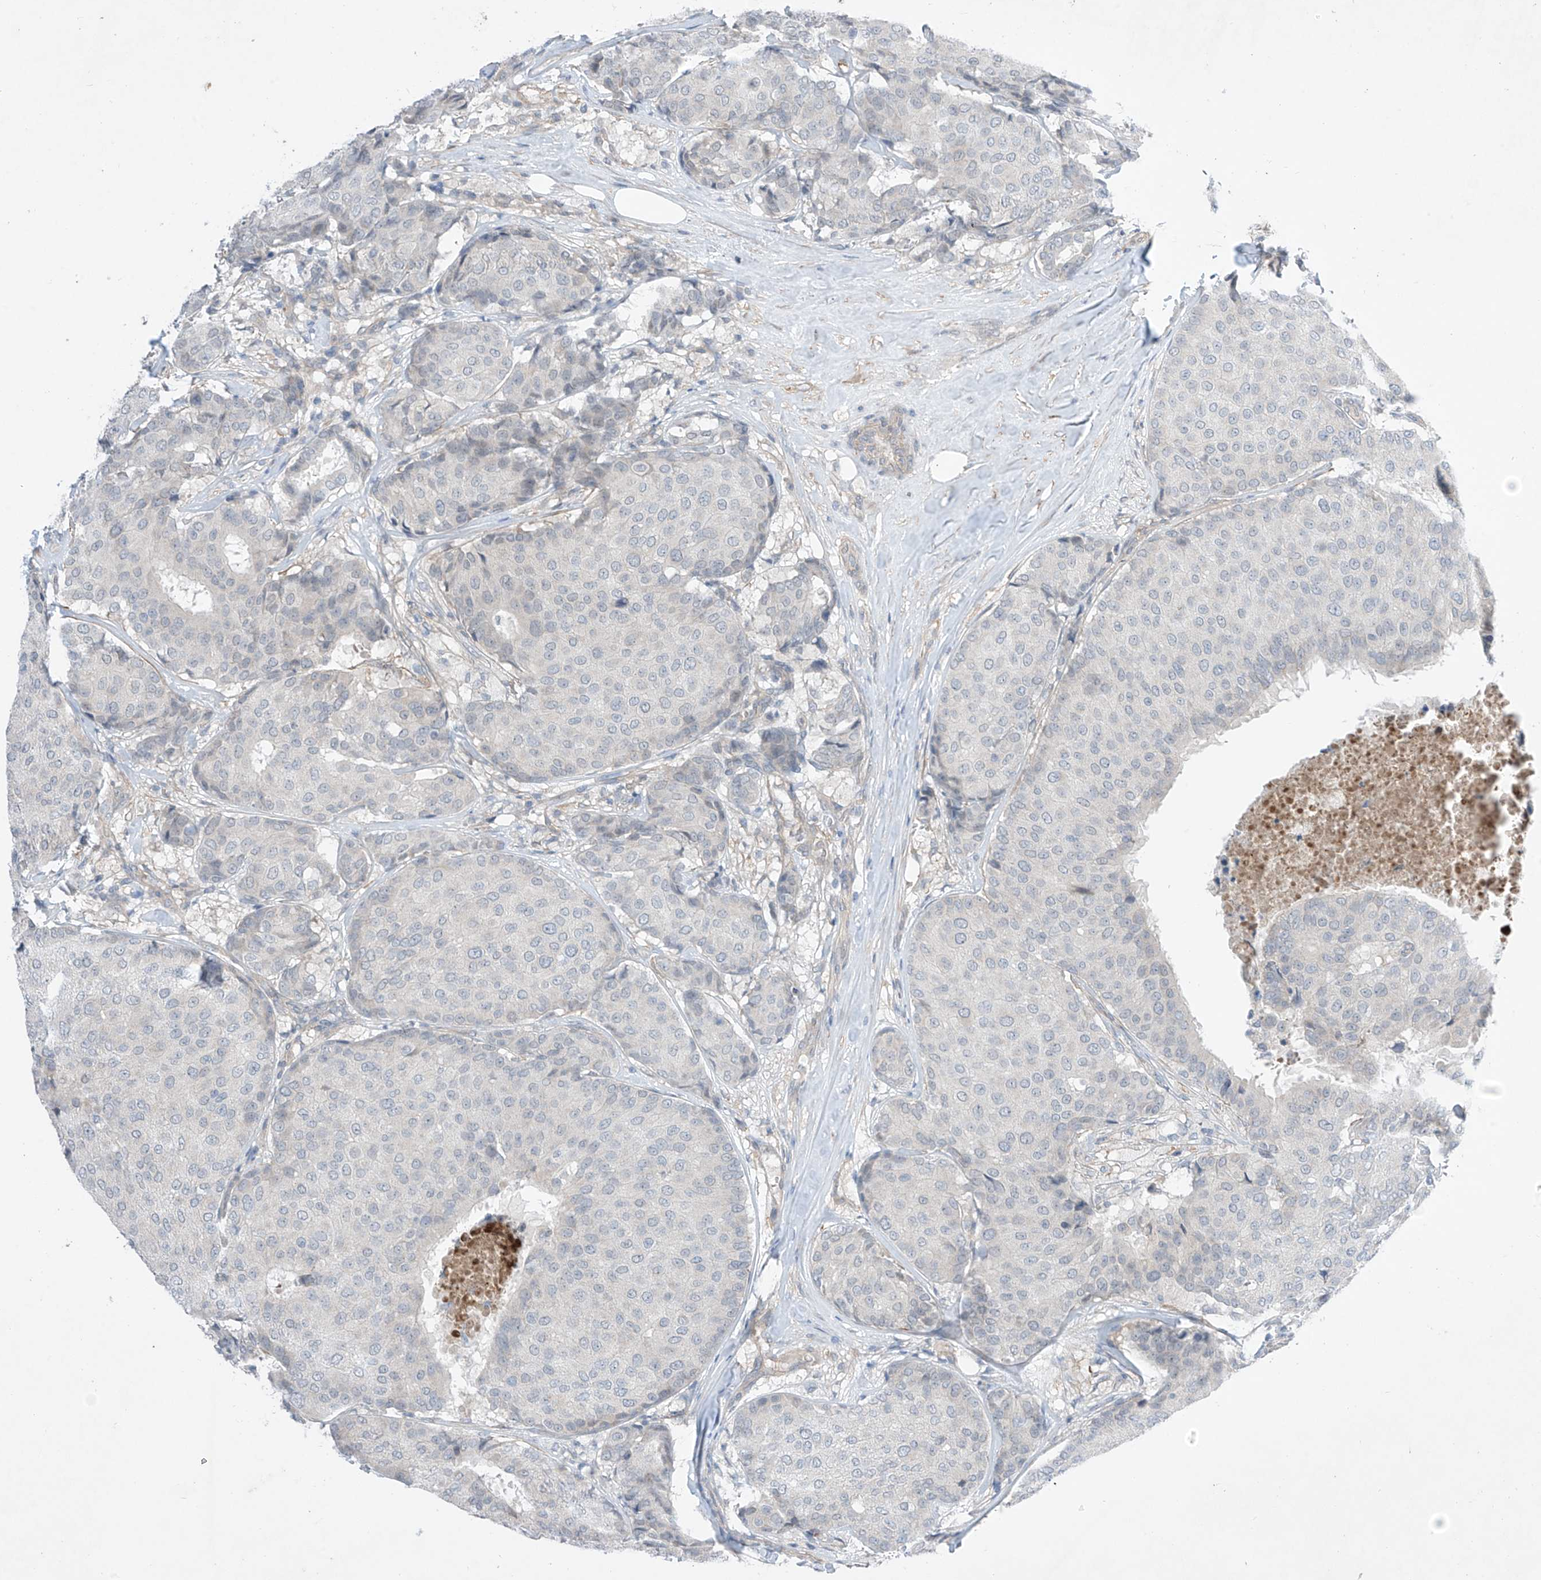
{"staining": {"intensity": "negative", "quantity": "none", "location": "none"}, "tissue": "breast cancer", "cell_type": "Tumor cells", "image_type": "cancer", "snomed": [{"axis": "morphology", "description": "Duct carcinoma"}, {"axis": "topography", "description": "Breast"}], "caption": "Human breast cancer (infiltrating ductal carcinoma) stained for a protein using immunohistochemistry demonstrates no positivity in tumor cells.", "gene": "ABLIM2", "patient": {"sex": "female", "age": 75}}